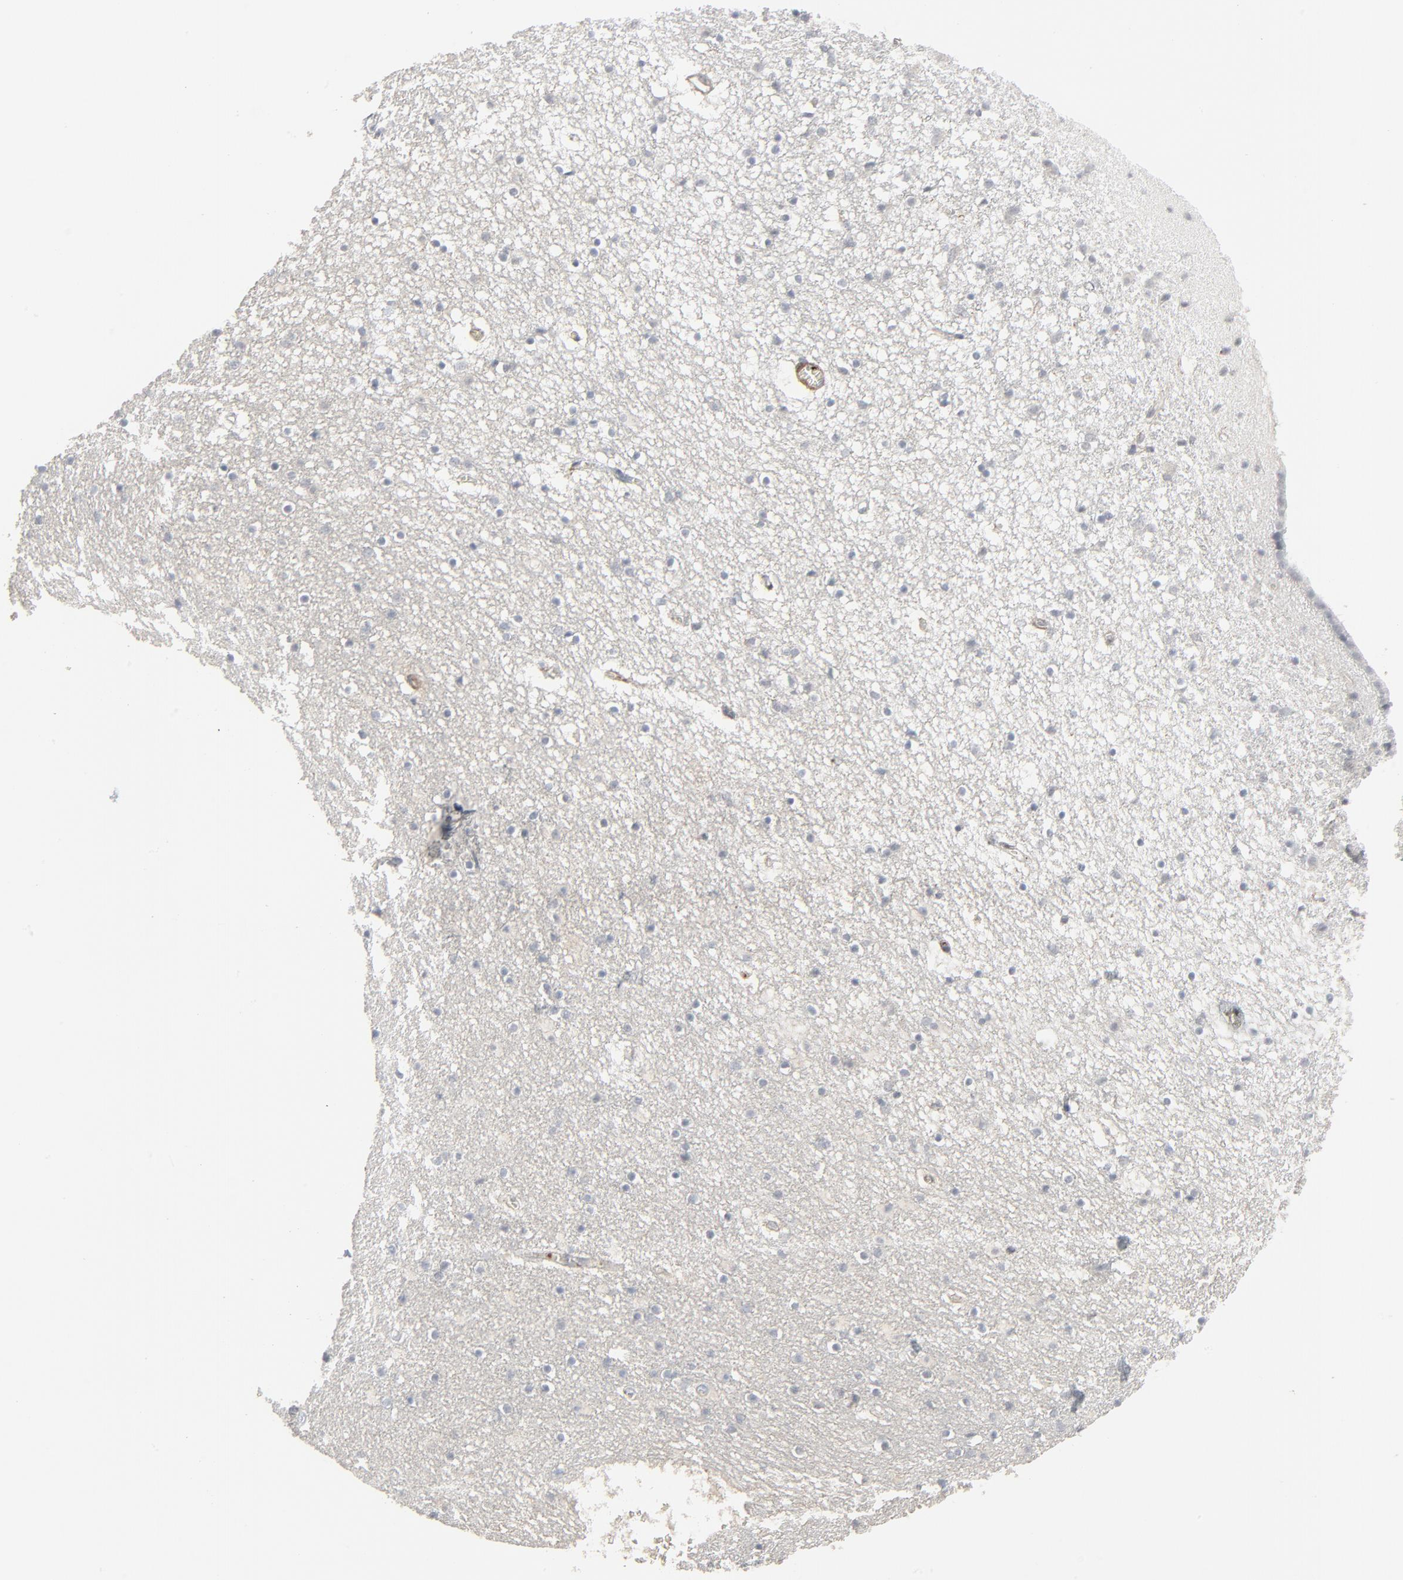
{"staining": {"intensity": "negative", "quantity": "none", "location": "none"}, "tissue": "caudate", "cell_type": "Glial cells", "image_type": "normal", "snomed": [{"axis": "morphology", "description": "Normal tissue, NOS"}, {"axis": "topography", "description": "Lateral ventricle wall"}], "caption": "Immunohistochemical staining of unremarkable human caudate reveals no significant staining in glial cells.", "gene": "NEUROD1", "patient": {"sex": "male", "age": 45}}